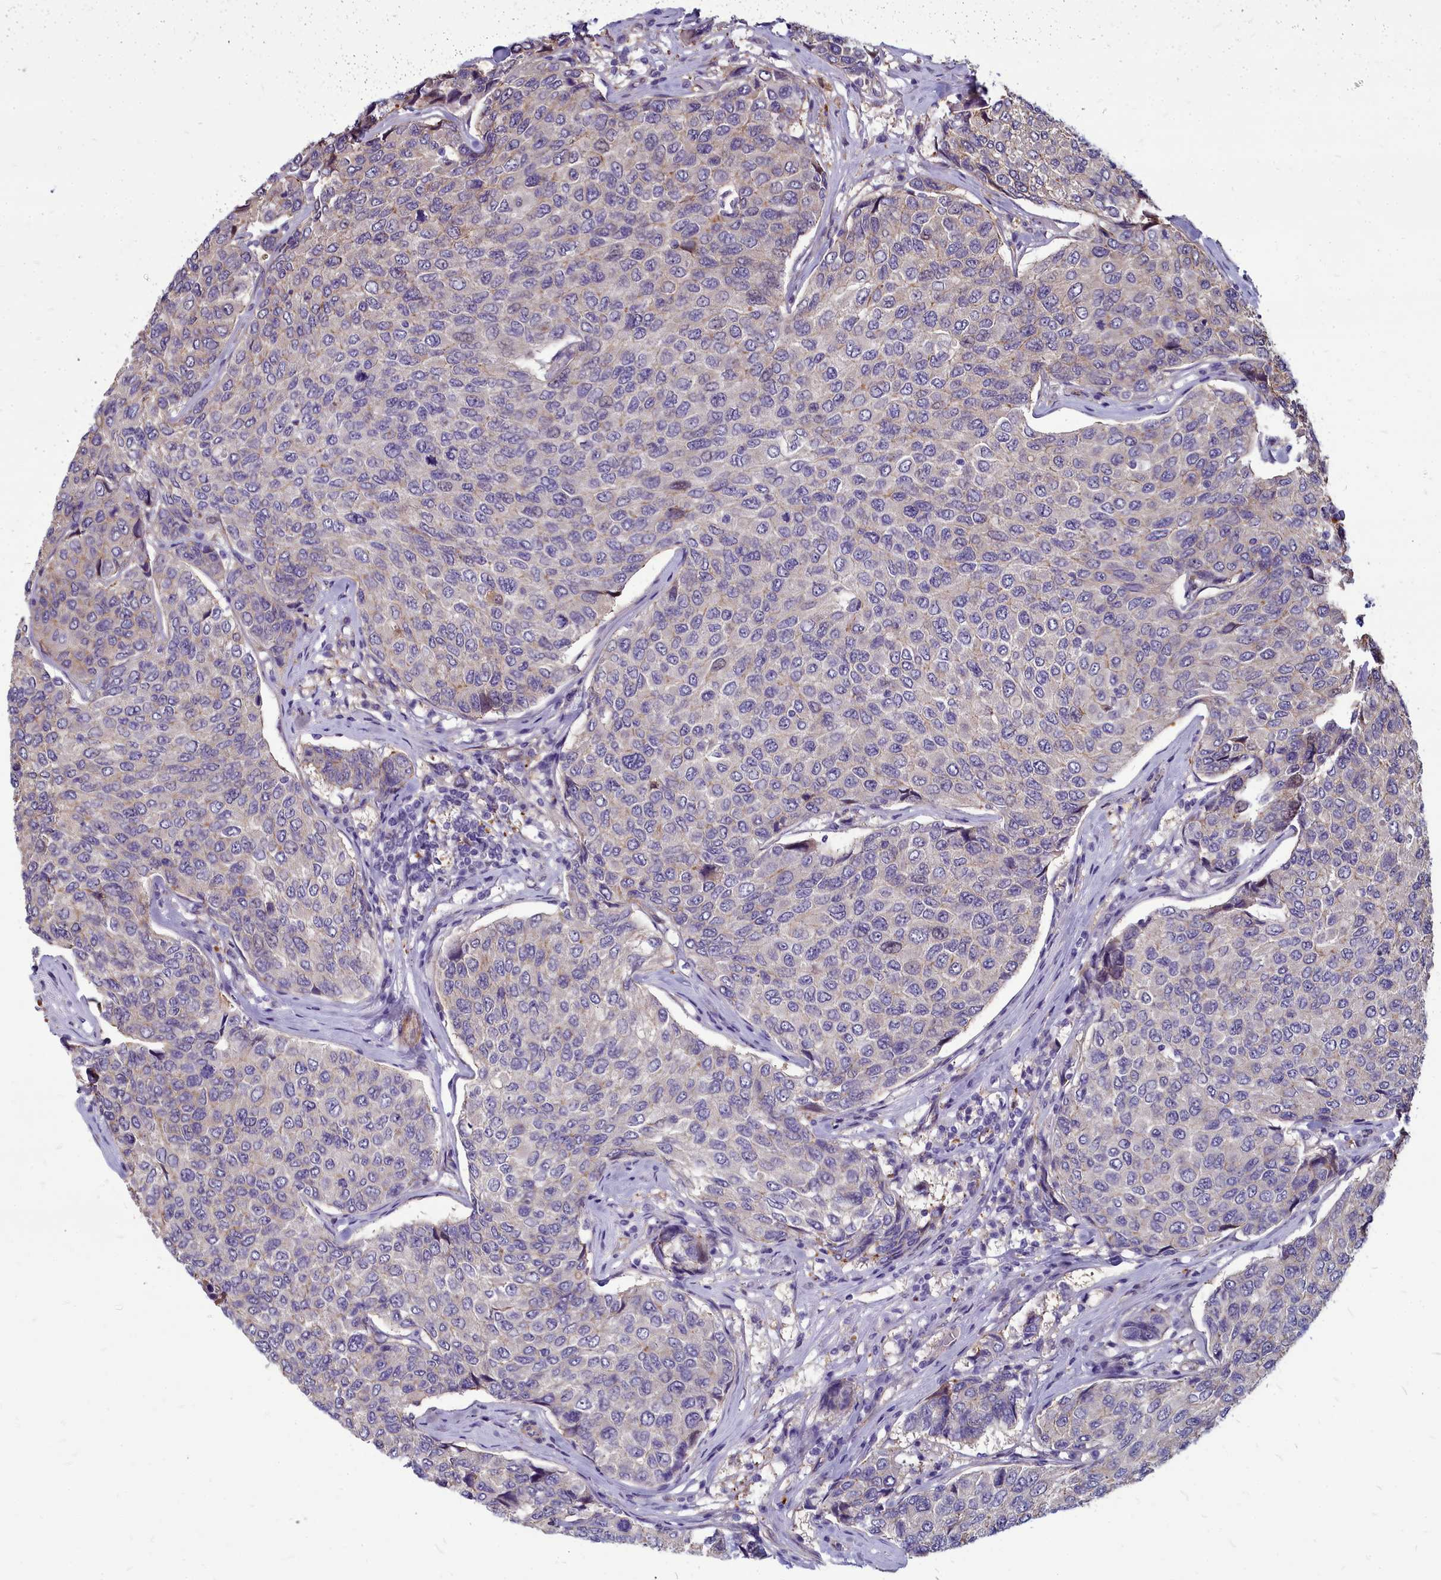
{"staining": {"intensity": "negative", "quantity": "none", "location": "none"}, "tissue": "breast cancer", "cell_type": "Tumor cells", "image_type": "cancer", "snomed": [{"axis": "morphology", "description": "Duct carcinoma"}, {"axis": "topography", "description": "Breast"}], "caption": "Micrograph shows no significant protein positivity in tumor cells of breast cancer (intraductal carcinoma).", "gene": "TTC5", "patient": {"sex": "female", "age": 55}}